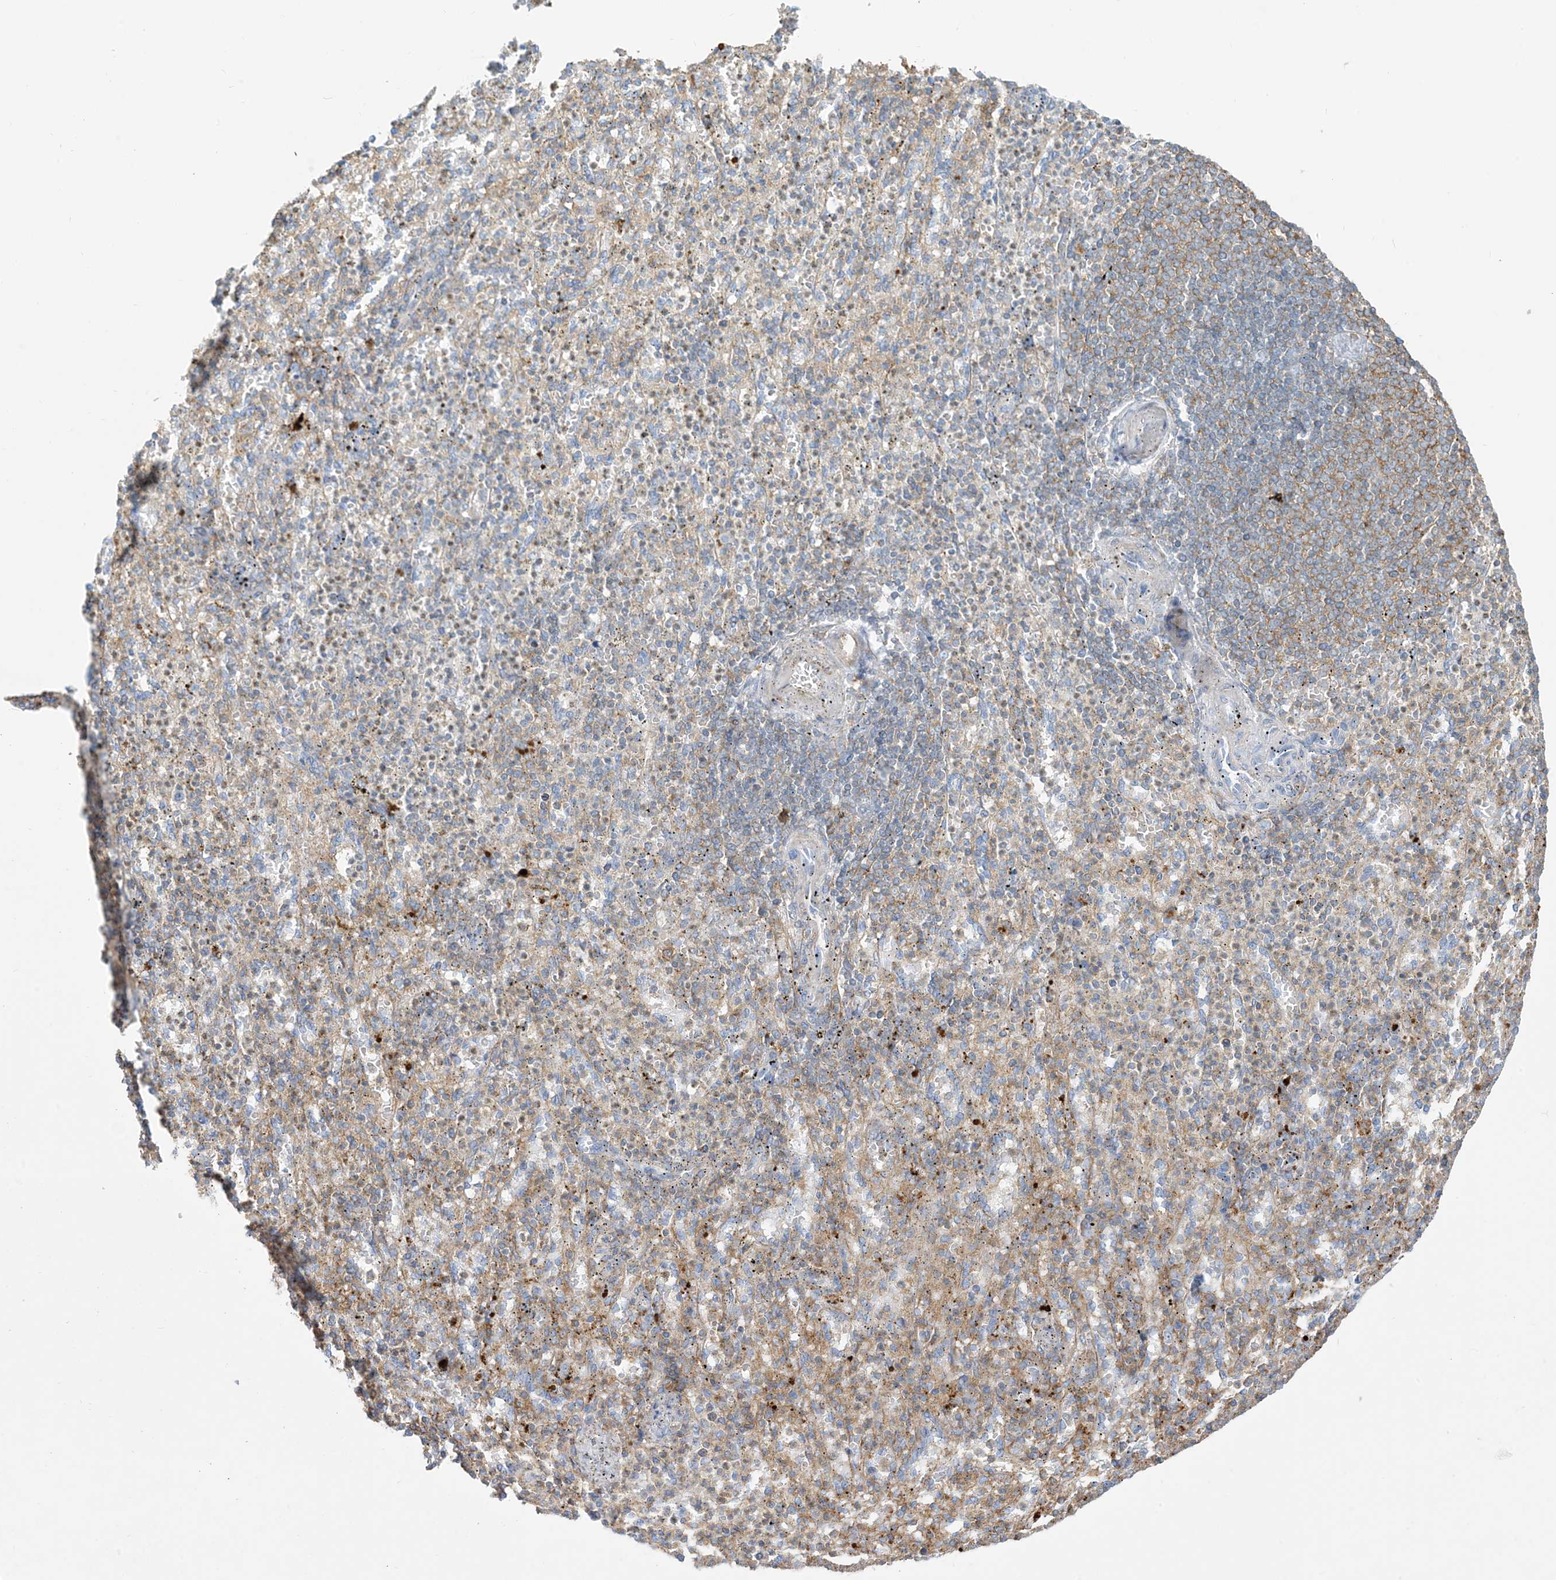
{"staining": {"intensity": "weak", "quantity": "<25%", "location": "cytoplasmic/membranous"}, "tissue": "spleen", "cell_type": "Cells in red pulp", "image_type": "normal", "snomed": [{"axis": "morphology", "description": "Normal tissue, NOS"}, {"axis": "topography", "description": "Spleen"}], "caption": "A high-resolution micrograph shows IHC staining of benign spleen, which demonstrates no significant positivity in cells in red pulp. (Brightfield microscopy of DAB immunohistochemistry (IHC) at high magnification).", "gene": "GTF3C2", "patient": {"sex": "female", "age": 74}}